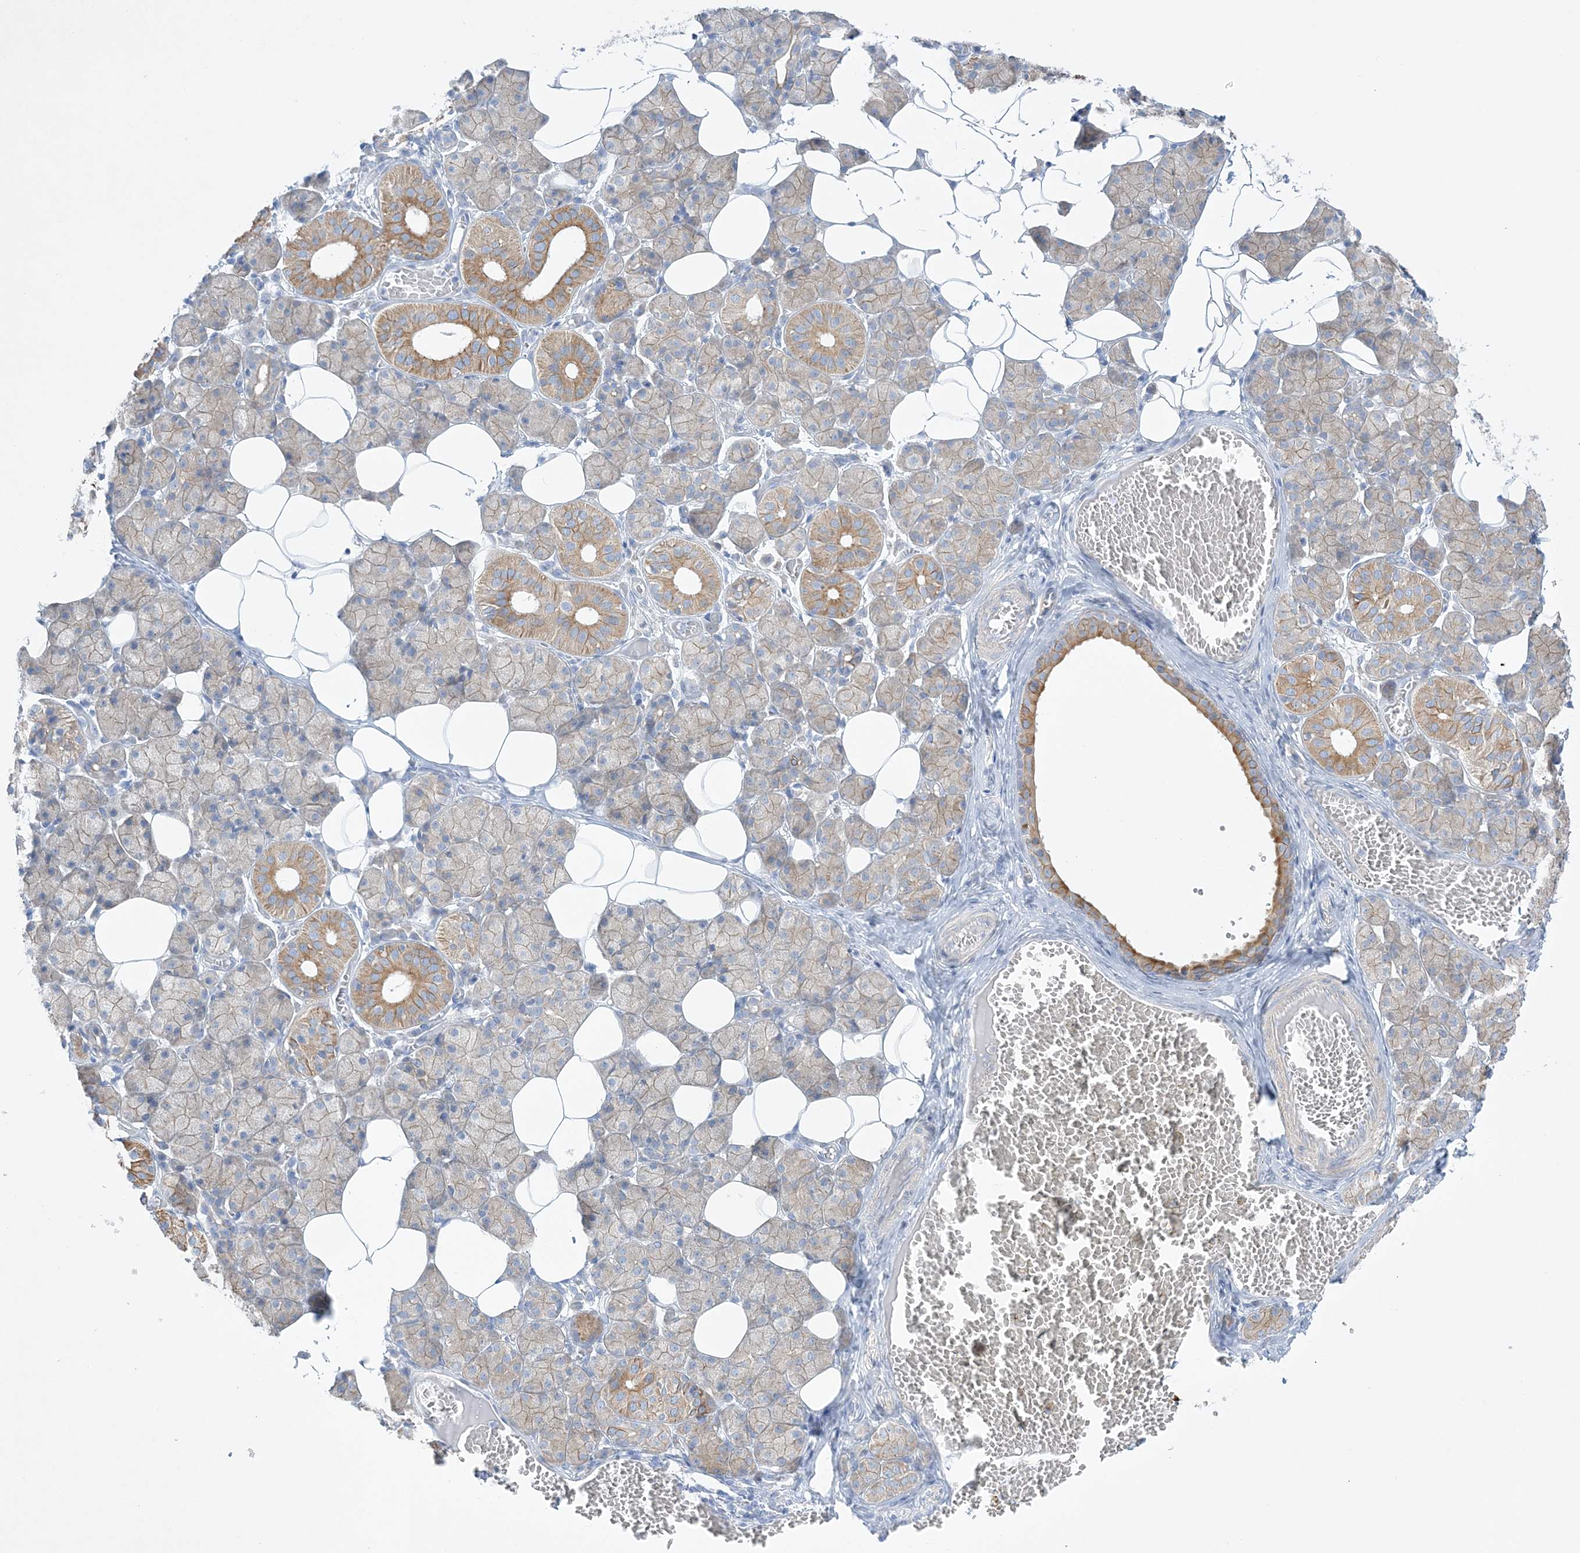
{"staining": {"intensity": "moderate", "quantity": "25%-75%", "location": "cytoplasmic/membranous"}, "tissue": "salivary gland", "cell_type": "Glandular cells", "image_type": "normal", "snomed": [{"axis": "morphology", "description": "Normal tissue, NOS"}, {"axis": "topography", "description": "Salivary gland"}], "caption": "Glandular cells demonstrate medium levels of moderate cytoplasmic/membranous expression in approximately 25%-75% of cells in benign human salivary gland. Nuclei are stained in blue.", "gene": "FARSB", "patient": {"sex": "female", "age": 33}}